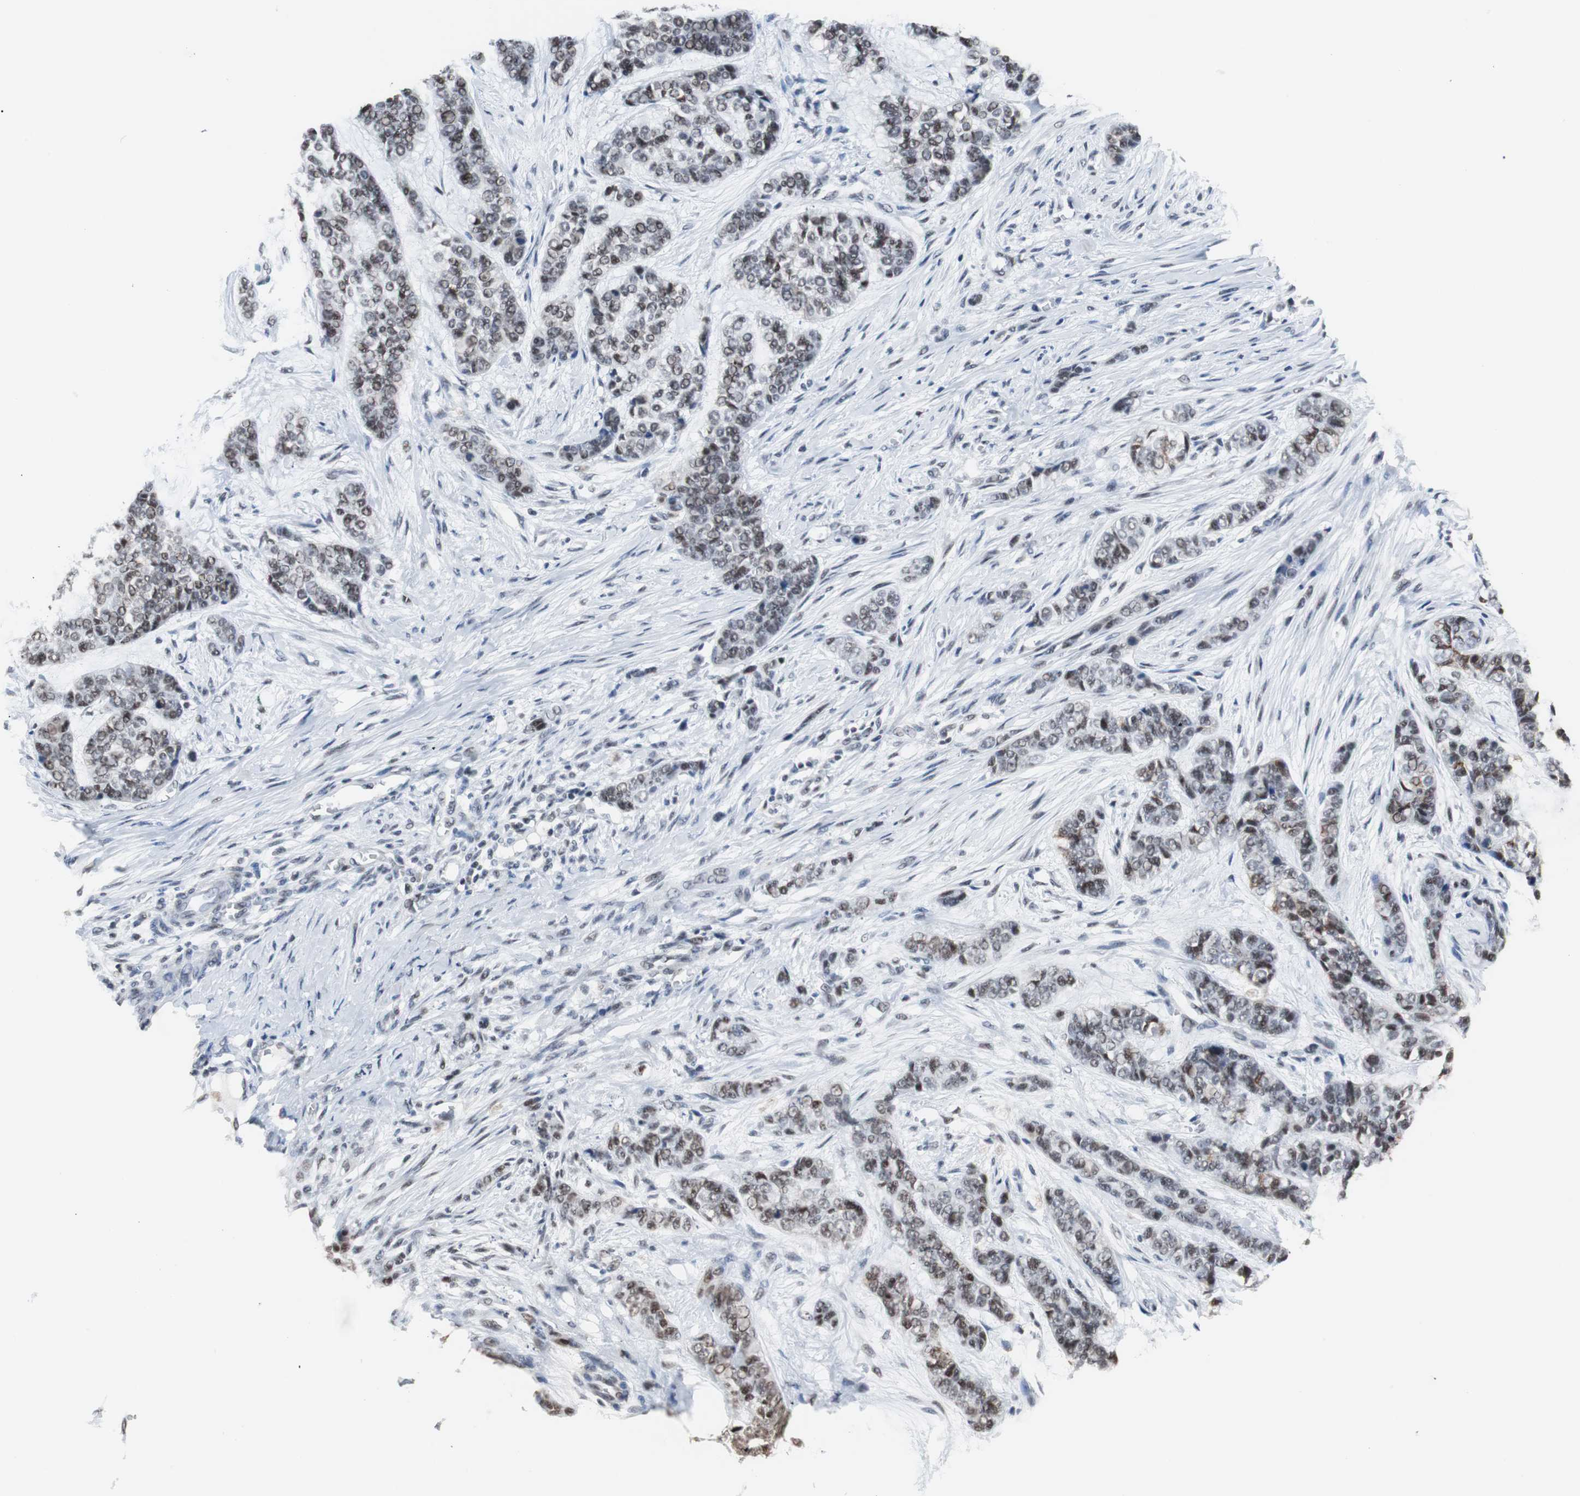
{"staining": {"intensity": "moderate", "quantity": "25%-75%", "location": "nuclear"}, "tissue": "skin cancer", "cell_type": "Tumor cells", "image_type": "cancer", "snomed": [{"axis": "morphology", "description": "Basal cell carcinoma"}, {"axis": "topography", "description": "Skin"}], "caption": "IHC (DAB (3,3'-diaminobenzidine)) staining of basal cell carcinoma (skin) demonstrates moderate nuclear protein positivity in approximately 25%-75% of tumor cells.", "gene": "TAF7", "patient": {"sex": "female", "age": 64}}